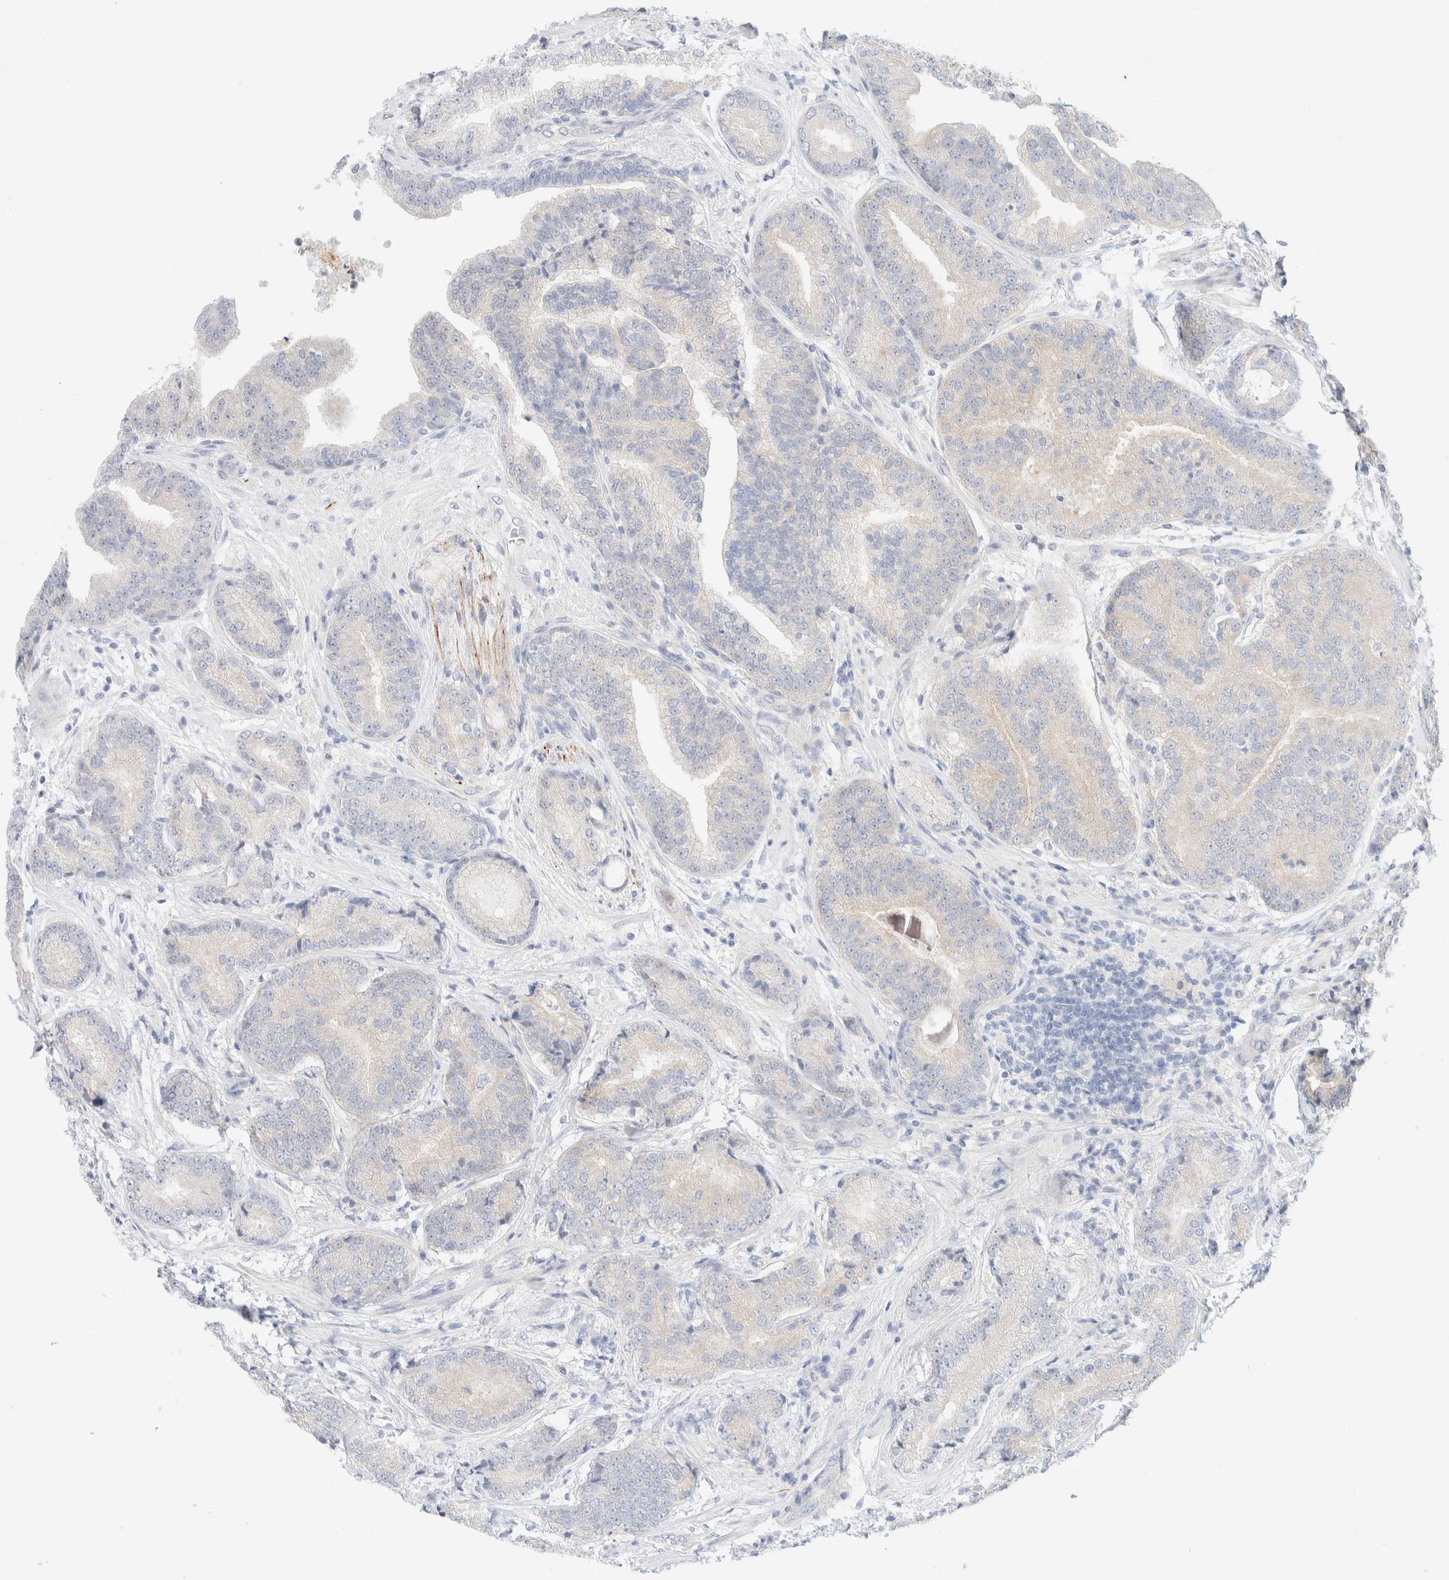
{"staining": {"intensity": "moderate", "quantity": "<25%", "location": "cytoplasmic/membranous"}, "tissue": "prostate cancer", "cell_type": "Tumor cells", "image_type": "cancer", "snomed": [{"axis": "morphology", "description": "Adenocarcinoma, High grade"}, {"axis": "topography", "description": "Prostate"}], "caption": "Immunohistochemical staining of adenocarcinoma (high-grade) (prostate) displays low levels of moderate cytoplasmic/membranous protein staining in about <25% of tumor cells.", "gene": "UNC13B", "patient": {"sex": "male", "age": 55}}